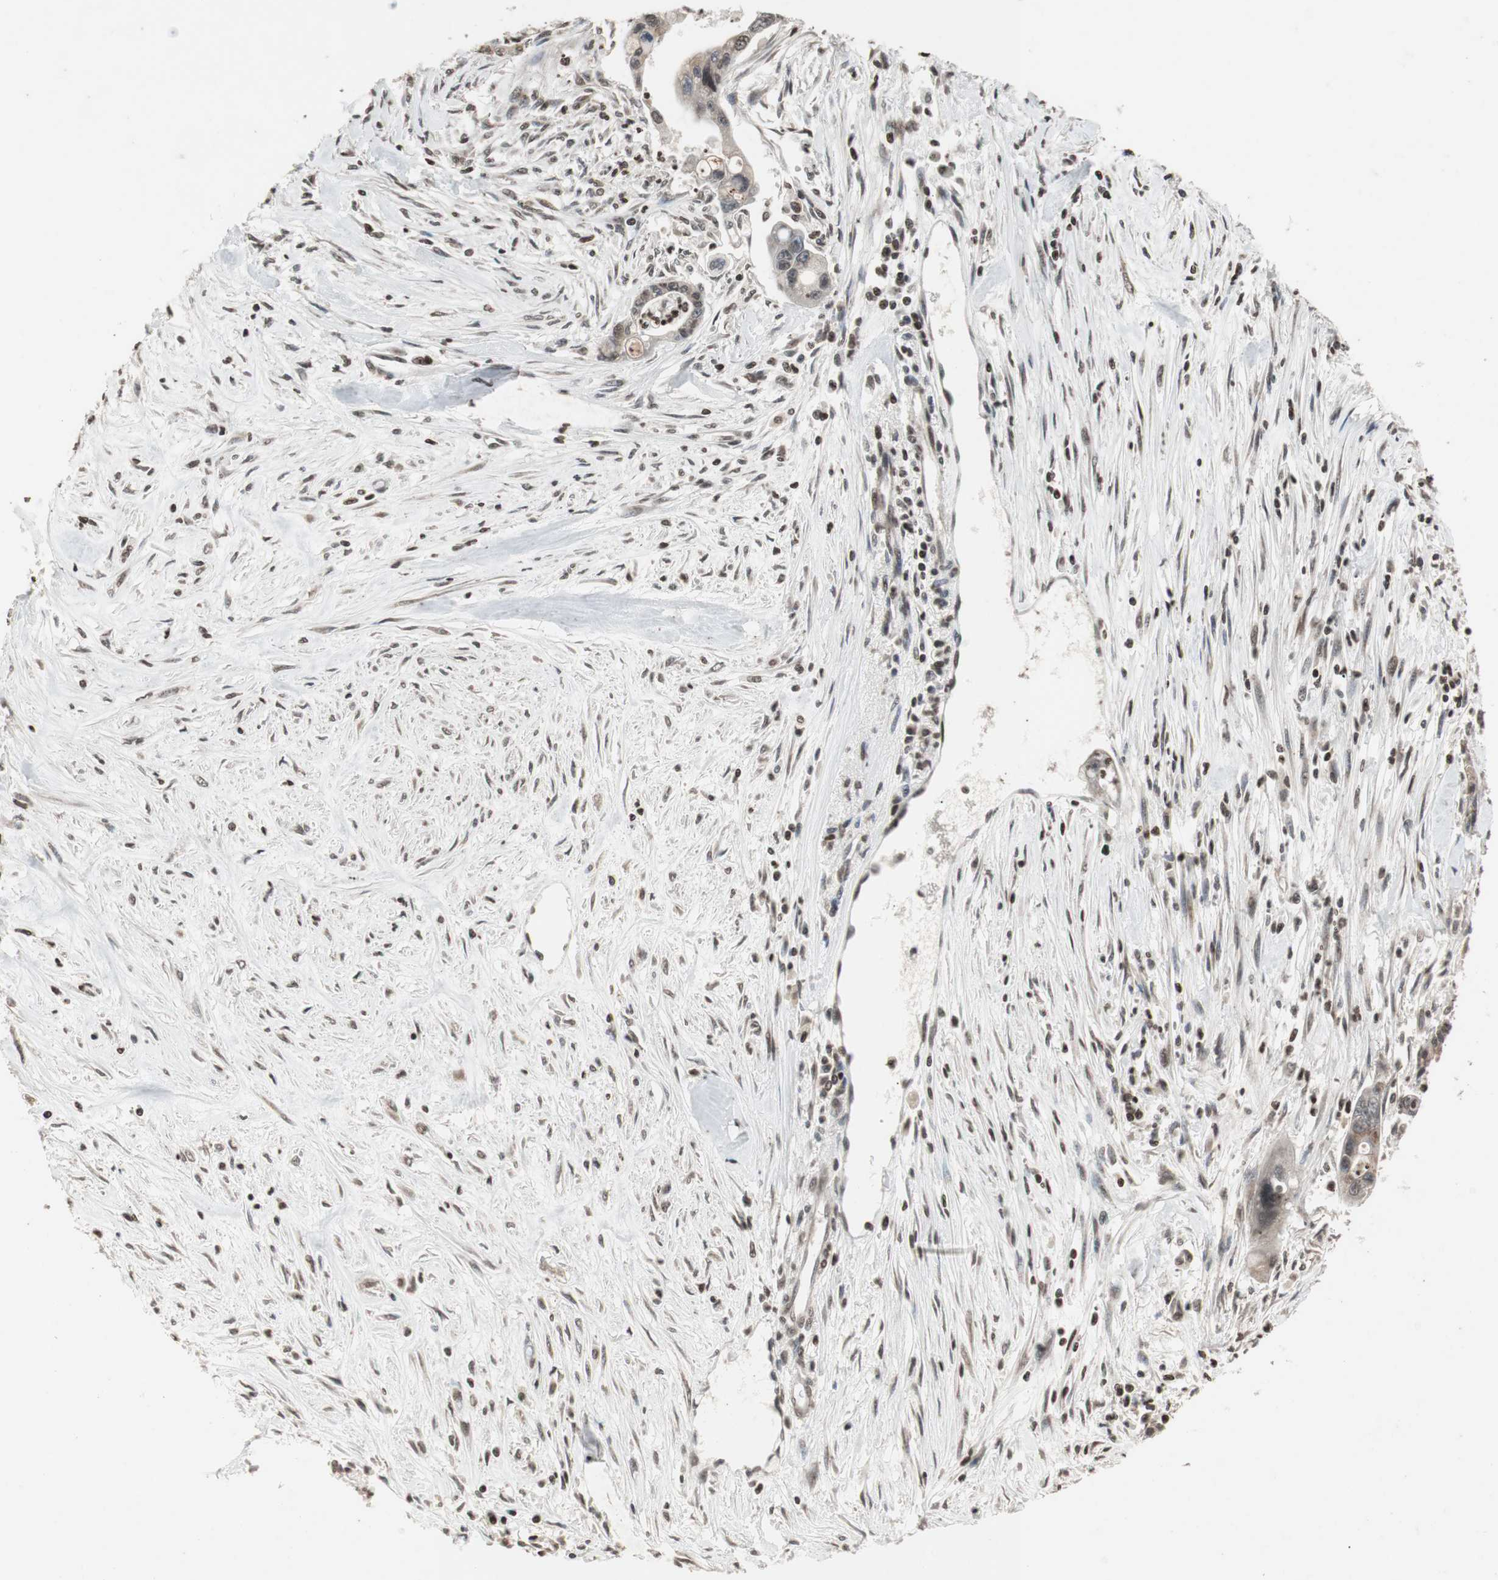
{"staining": {"intensity": "weak", "quantity": ">75%", "location": "cytoplasmic/membranous"}, "tissue": "pancreatic cancer", "cell_type": "Tumor cells", "image_type": "cancer", "snomed": [{"axis": "morphology", "description": "Adenocarcinoma, NOS"}, {"axis": "topography", "description": "Pancreas"}], "caption": "Immunohistochemical staining of human pancreatic cancer demonstrates weak cytoplasmic/membranous protein expression in approximately >75% of tumor cells.", "gene": "ZFC3H1", "patient": {"sex": "male", "age": 70}}